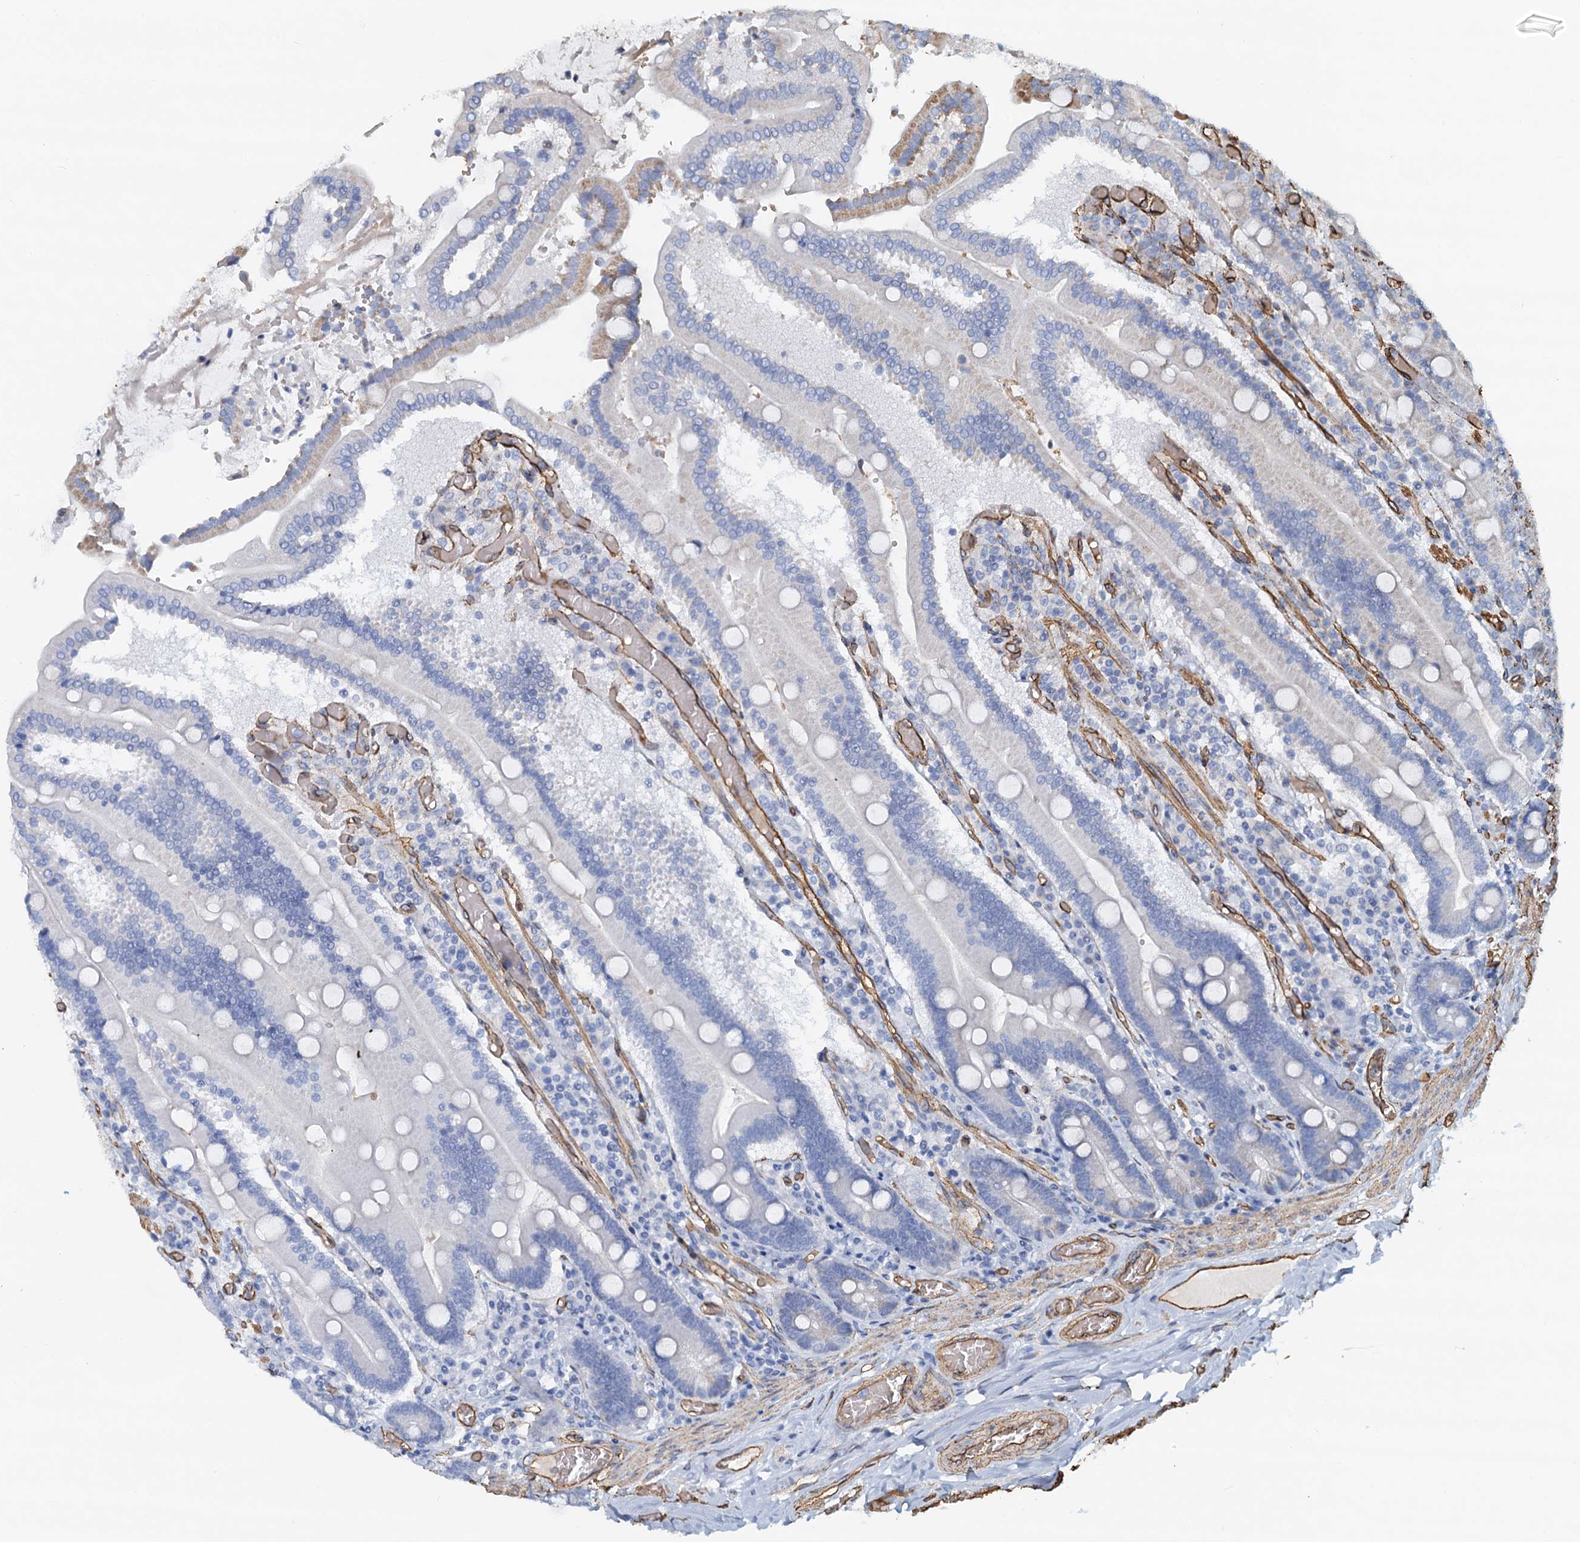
{"staining": {"intensity": "weak", "quantity": "<25%", "location": "cytoplasmic/membranous"}, "tissue": "duodenum", "cell_type": "Glandular cells", "image_type": "normal", "snomed": [{"axis": "morphology", "description": "Normal tissue, NOS"}, {"axis": "topography", "description": "Duodenum"}], "caption": "The photomicrograph exhibits no staining of glandular cells in unremarkable duodenum.", "gene": "DGKG", "patient": {"sex": "female", "age": 62}}